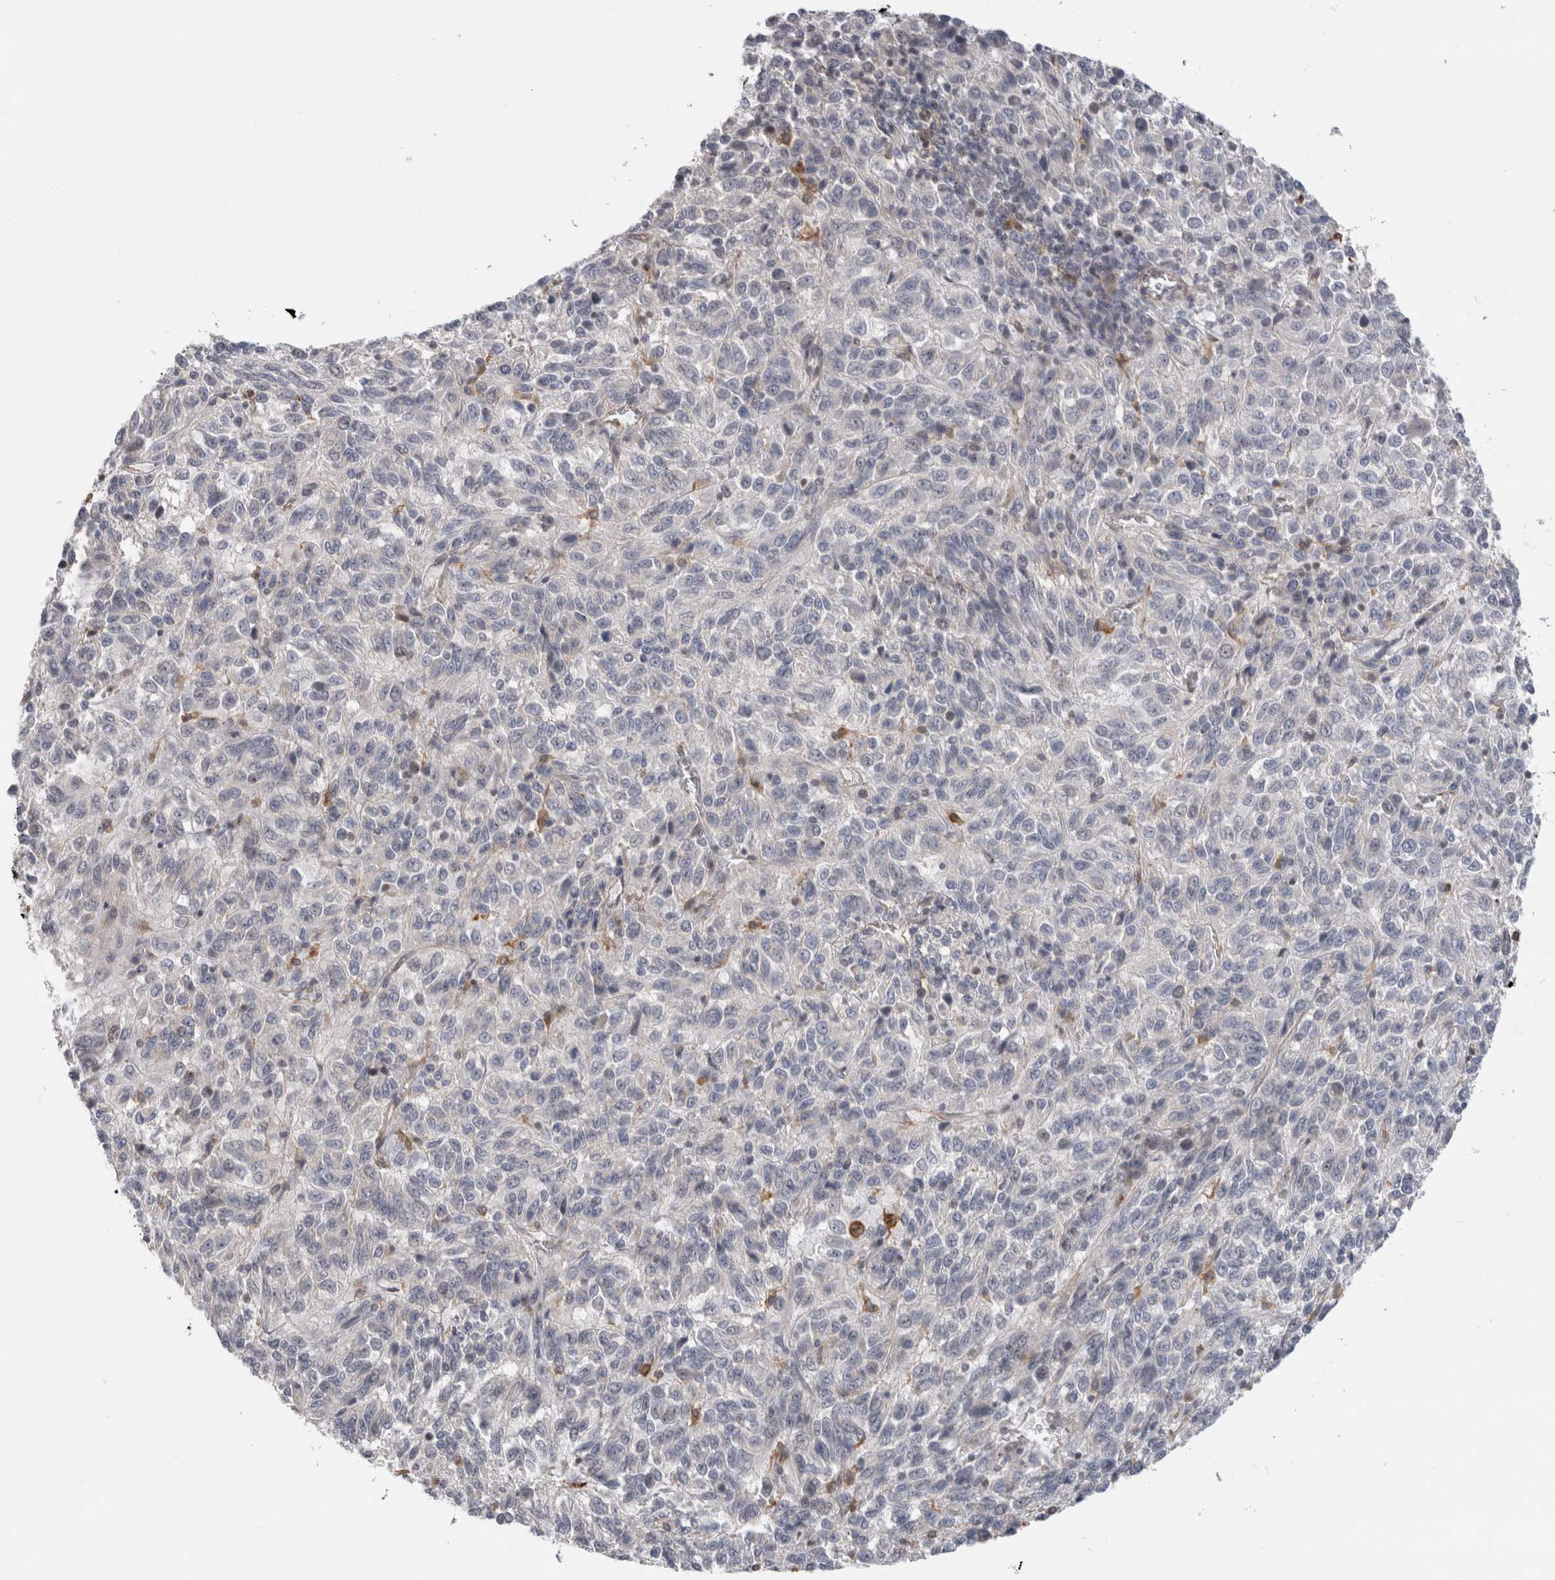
{"staining": {"intensity": "negative", "quantity": "none", "location": "none"}, "tissue": "melanoma", "cell_type": "Tumor cells", "image_type": "cancer", "snomed": [{"axis": "morphology", "description": "Malignant melanoma, Metastatic site"}, {"axis": "topography", "description": "Lung"}], "caption": "This photomicrograph is of melanoma stained with IHC to label a protein in brown with the nuclei are counter-stained blue. There is no positivity in tumor cells.", "gene": "SYTL5", "patient": {"sex": "male", "age": 64}}